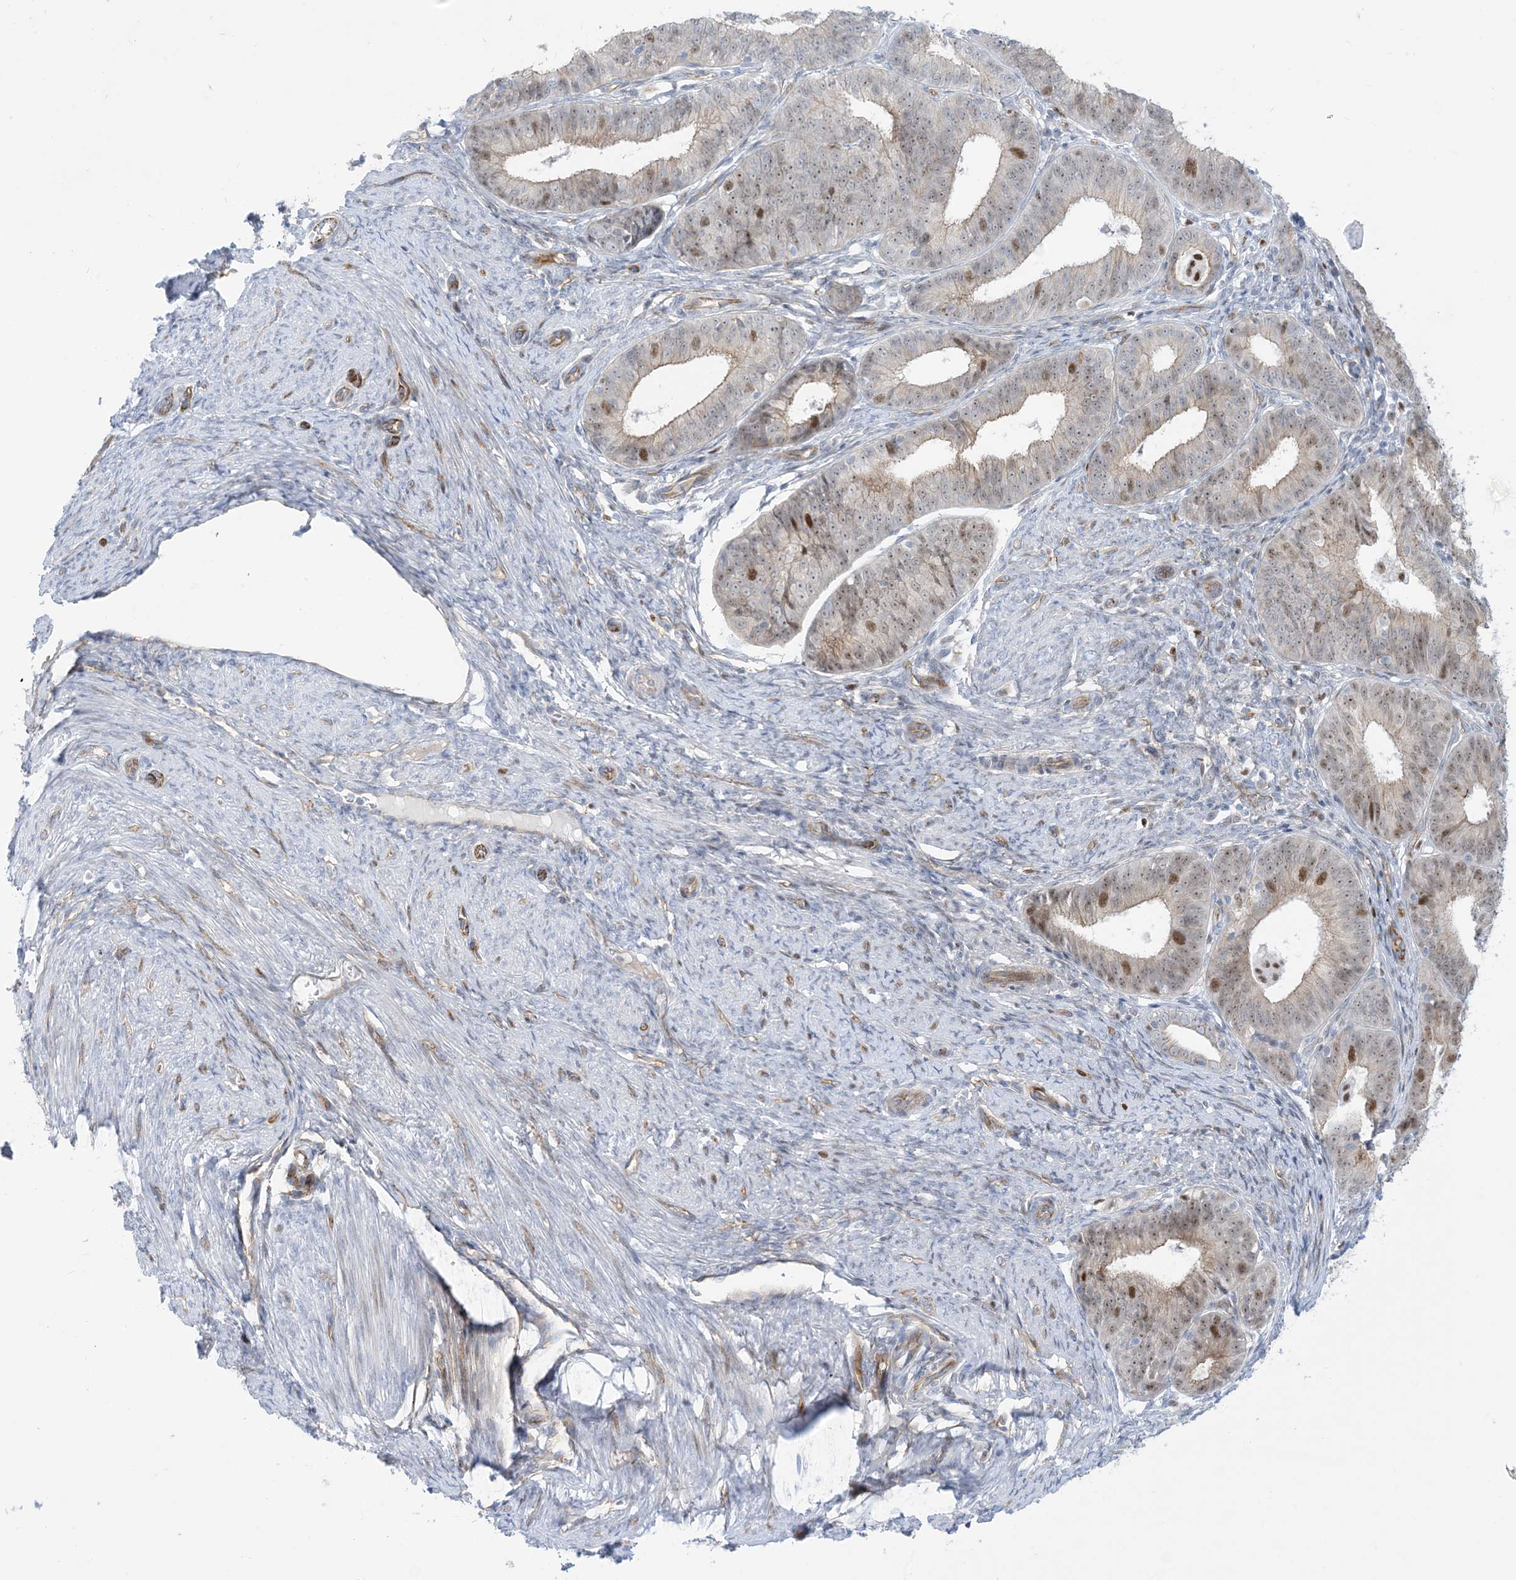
{"staining": {"intensity": "moderate", "quantity": "25%-75%", "location": "nuclear"}, "tissue": "endometrial cancer", "cell_type": "Tumor cells", "image_type": "cancer", "snomed": [{"axis": "morphology", "description": "Adenocarcinoma, NOS"}, {"axis": "topography", "description": "Endometrium"}], "caption": "Protein expression analysis of human adenocarcinoma (endometrial) reveals moderate nuclear expression in approximately 25%-75% of tumor cells.", "gene": "MARS2", "patient": {"sex": "female", "age": 51}}